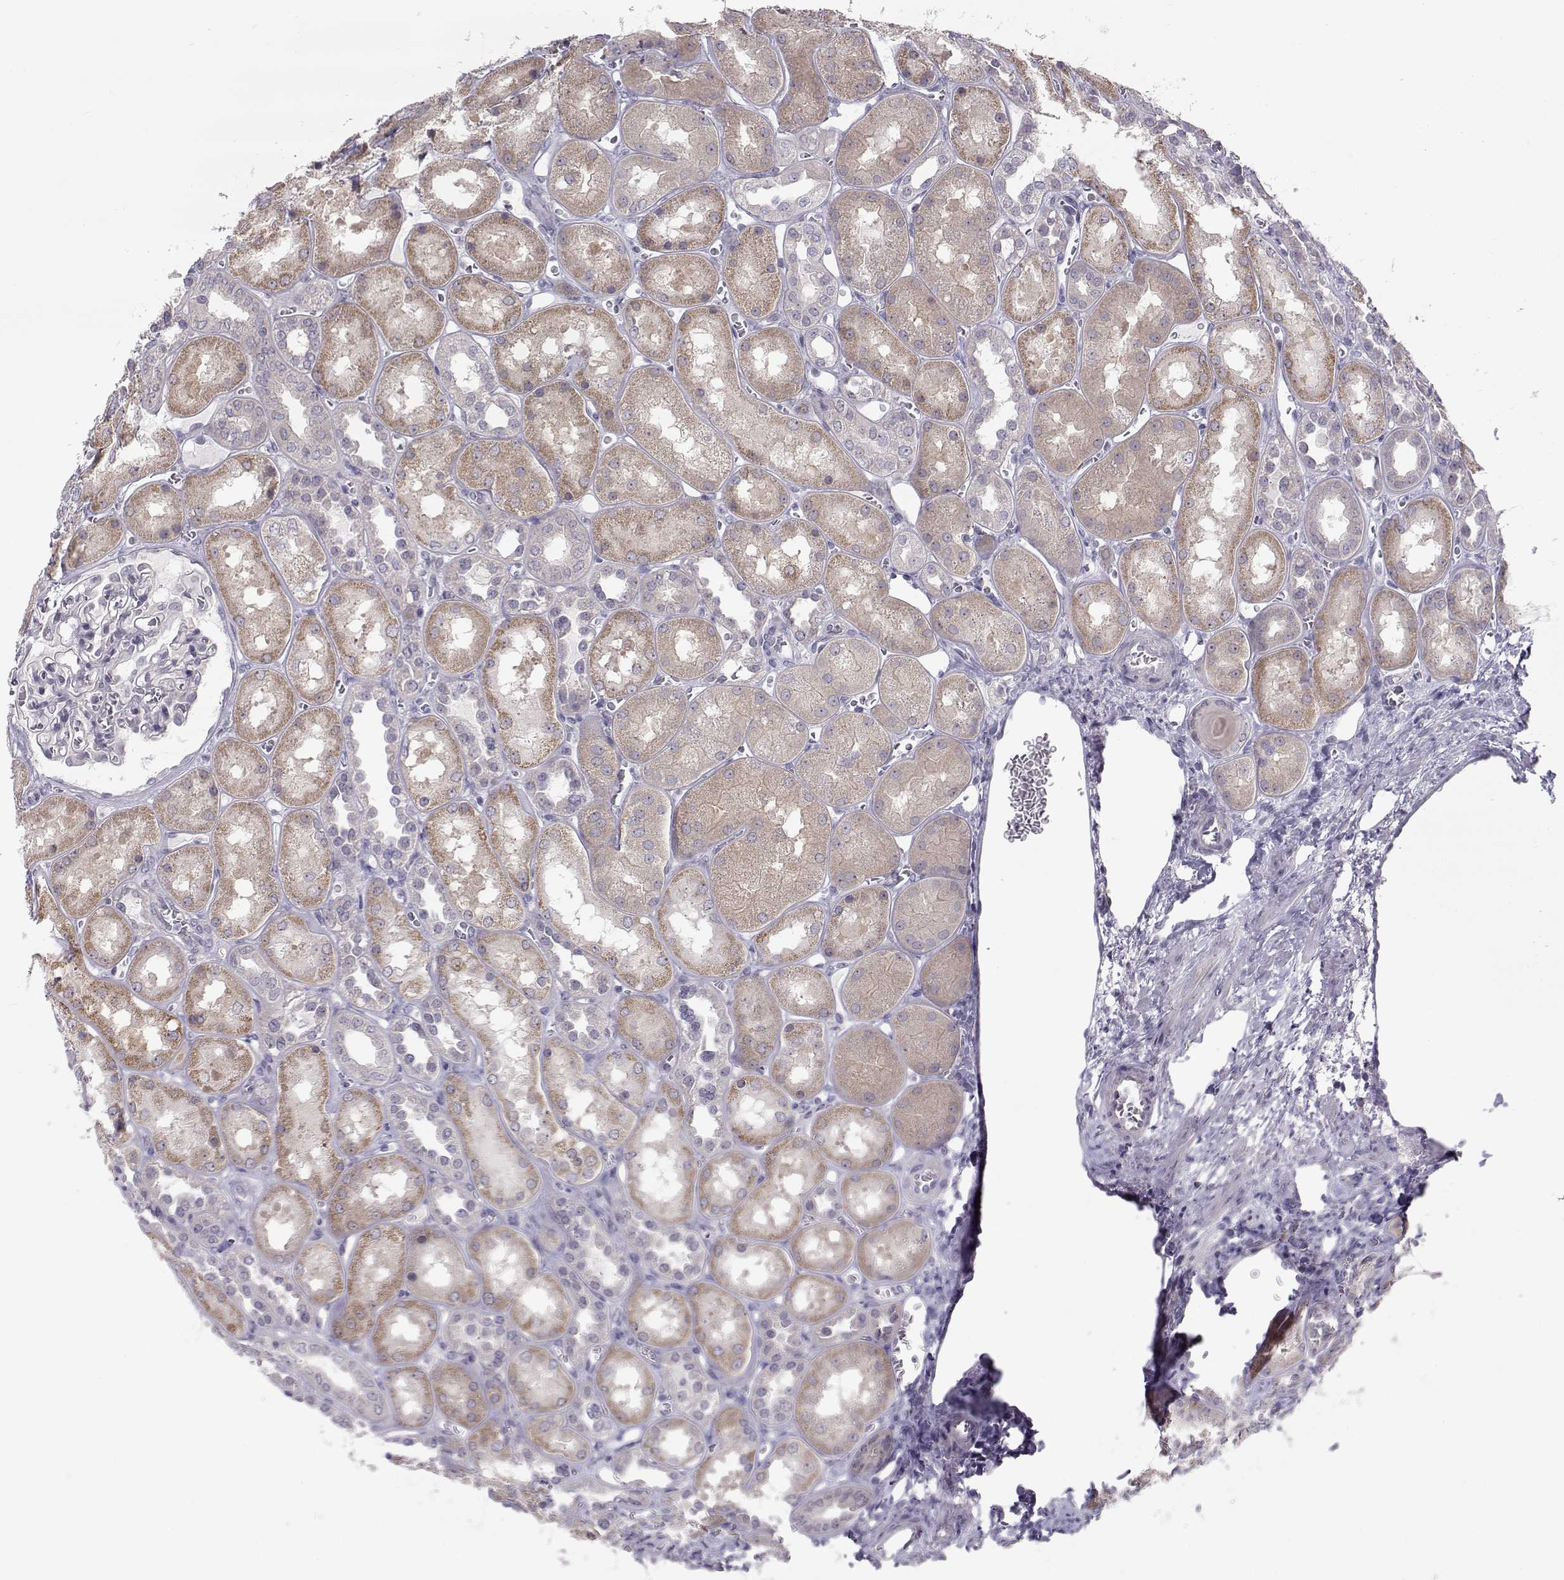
{"staining": {"intensity": "negative", "quantity": "none", "location": "none"}, "tissue": "kidney", "cell_type": "Cells in glomeruli", "image_type": "normal", "snomed": [{"axis": "morphology", "description": "Normal tissue, NOS"}, {"axis": "topography", "description": "Kidney"}], "caption": "DAB (3,3'-diaminobenzidine) immunohistochemical staining of benign kidney demonstrates no significant positivity in cells in glomeruli. The staining is performed using DAB brown chromogen with nuclei counter-stained in using hematoxylin.", "gene": "NPVF", "patient": {"sex": "male", "age": 73}}